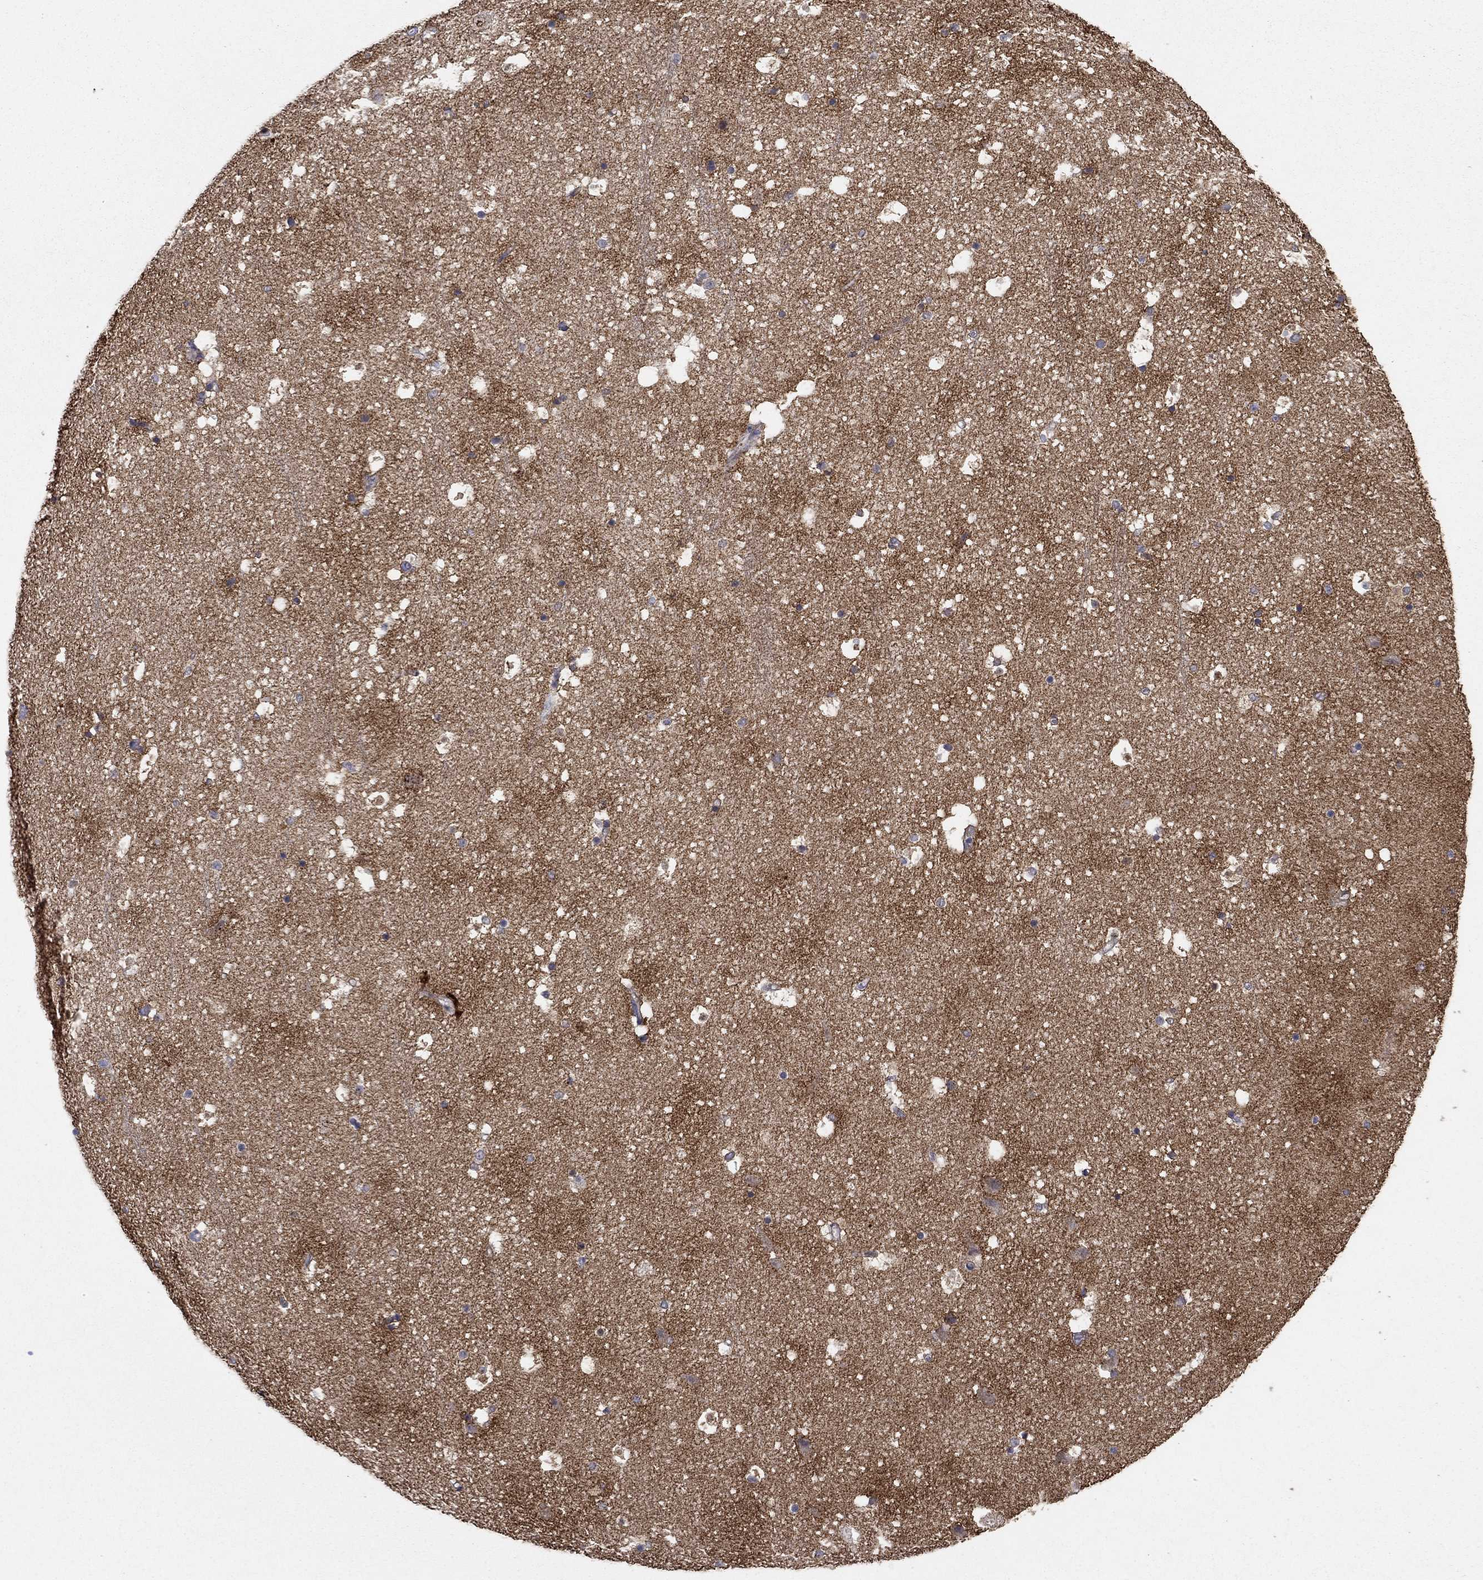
{"staining": {"intensity": "negative", "quantity": "none", "location": "none"}, "tissue": "hippocampus", "cell_type": "Glial cells", "image_type": "normal", "snomed": [{"axis": "morphology", "description": "Normal tissue, NOS"}, {"axis": "topography", "description": "Hippocampus"}], "caption": "High power microscopy image of an immunohistochemistry photomicrograph of benign hippocampus, revealing no significant expression in glial cells.", "gene": "SEPTIN3", "patient": {"sex": "male", "age": 51}}